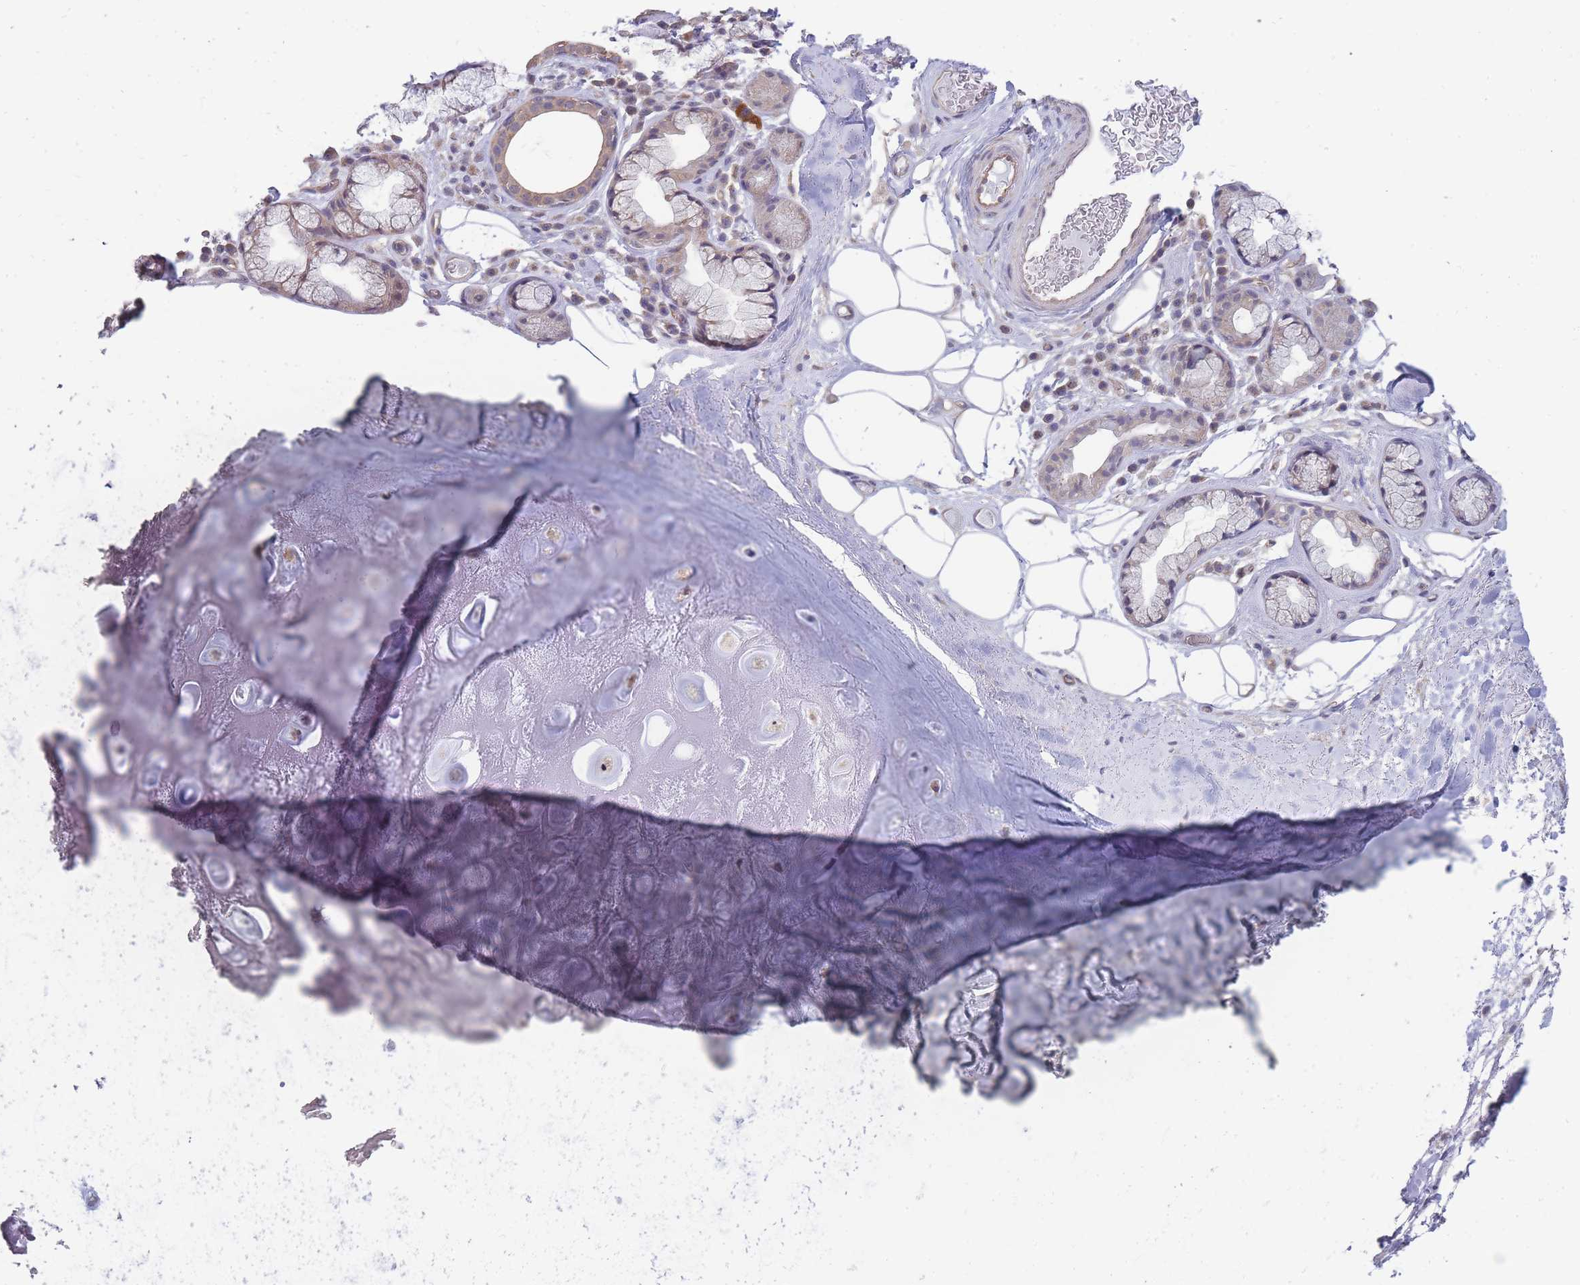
{"staining": {"intensity": "negative", "quantity": "none", "location": "none"}, "tissue": "adipose tissue", "cell_type": "Adipocytes", "image_type": "normal", "snomed": [{"axis": "morphology", "description": "Normal tissue, NOS"}, {"axis": "topography", "description": "Cartilage tissue"}], "caption": "Adipocytes are negative for protein expression in normal human adipose tissue. (DAB (3,3'-diaminobenzidine) IHC, high magnification).", "gene": "C19orf25", "patient": {"sex": "male", "age": 81}}